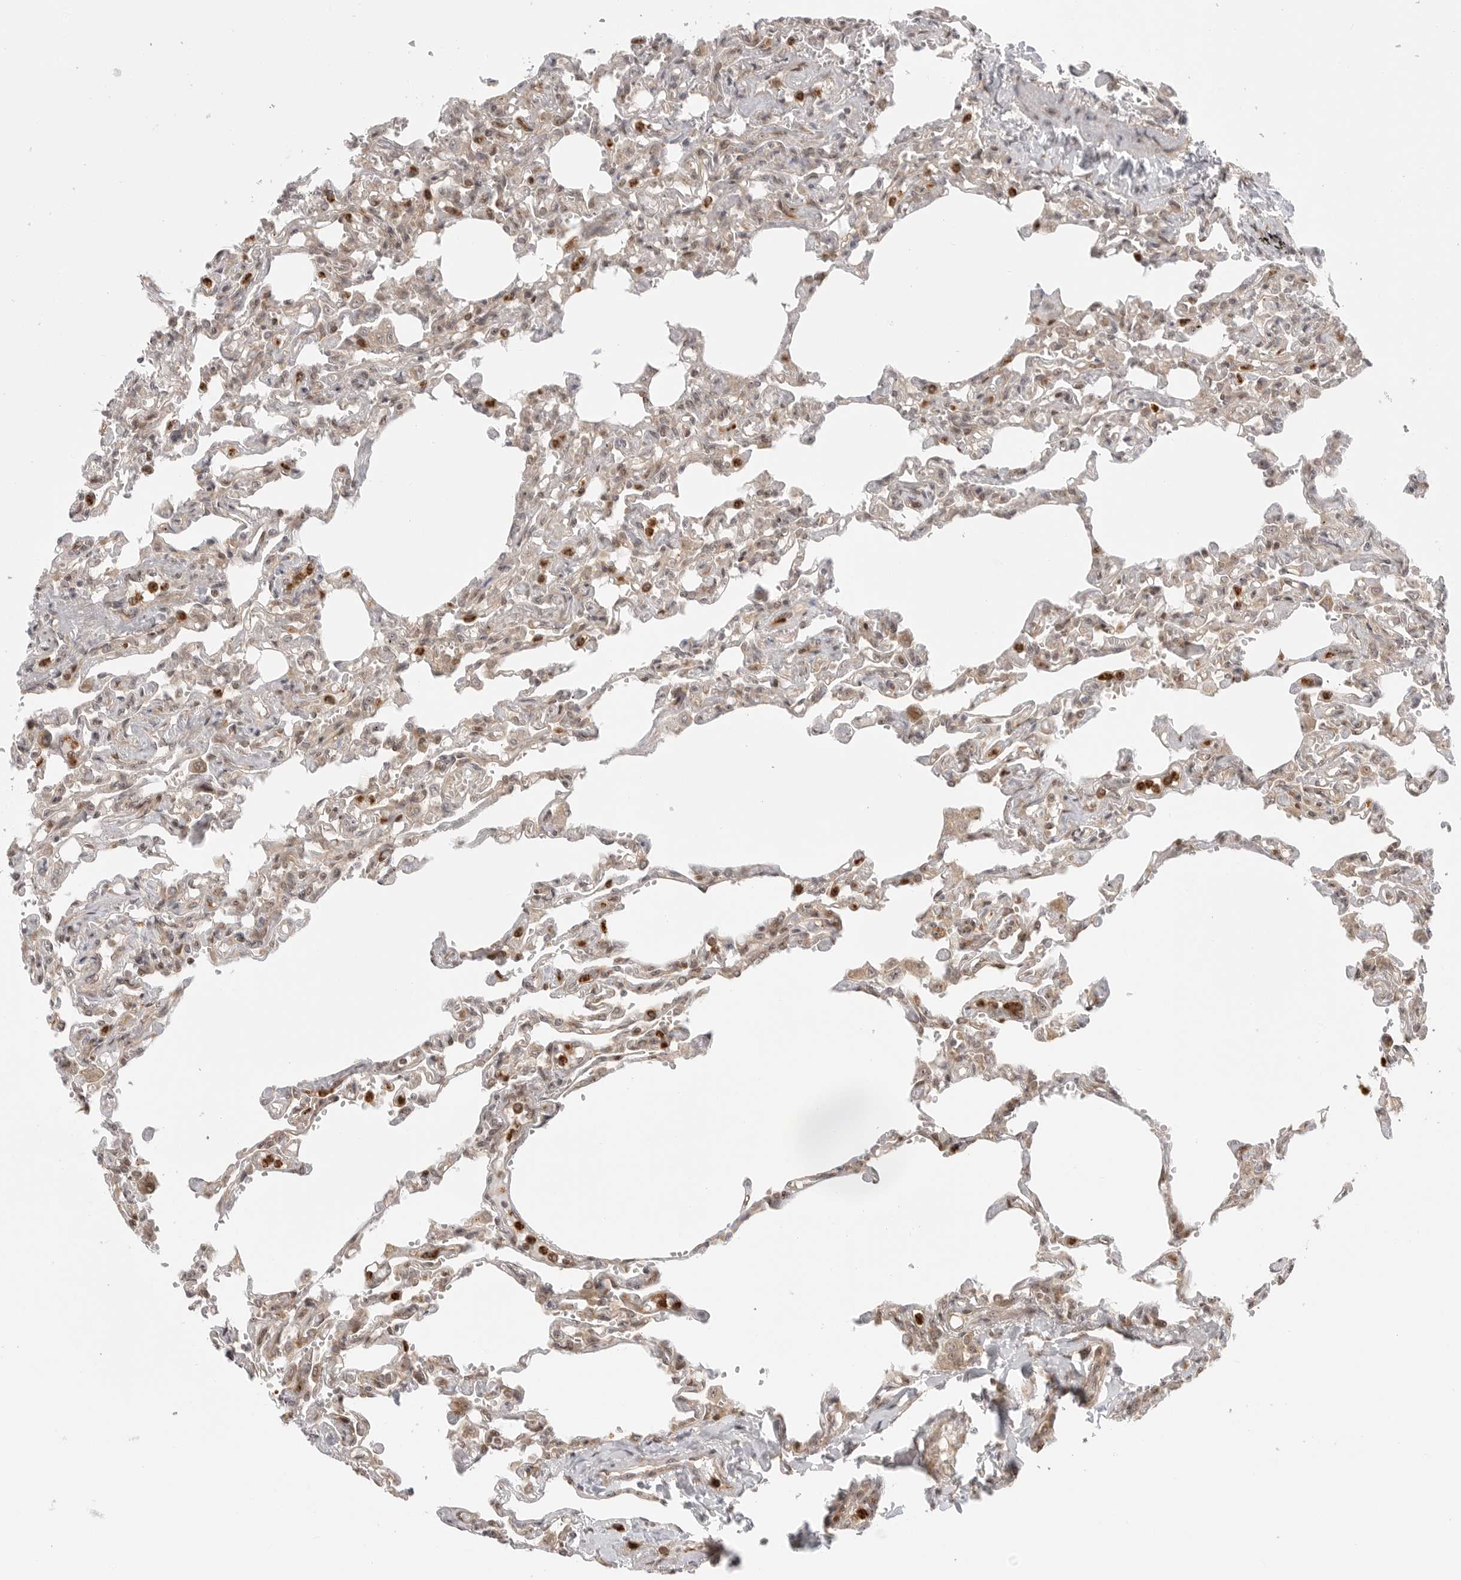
{"staining": {"intensity": "strong", "quantity": "<25%", "location": "cytoplasmic/membranous,nuclear"}, "tissue": "lung", "cell_type": "Alveolar cells", "image_type": "normal", "snomed": [{"axis": "morphology", "description": "Normal tissue, NOS"}, {"axis": "topography", "description": "Lung"}], "caption": "Protein expression by immunohistochemistry (IHC) exhibits strong cytoplasmic/membranous,nuclear expression in approximately <25% of alveolar cells in unremarkable lung. Using DAB (3,3'-diaminobenzidine) (brown) and hematoxylin (blue) stains, captured at high magnification using brightfield microscopy.", "gene": "DSCC1", "patient": {"sex": "male", "age": 21}}